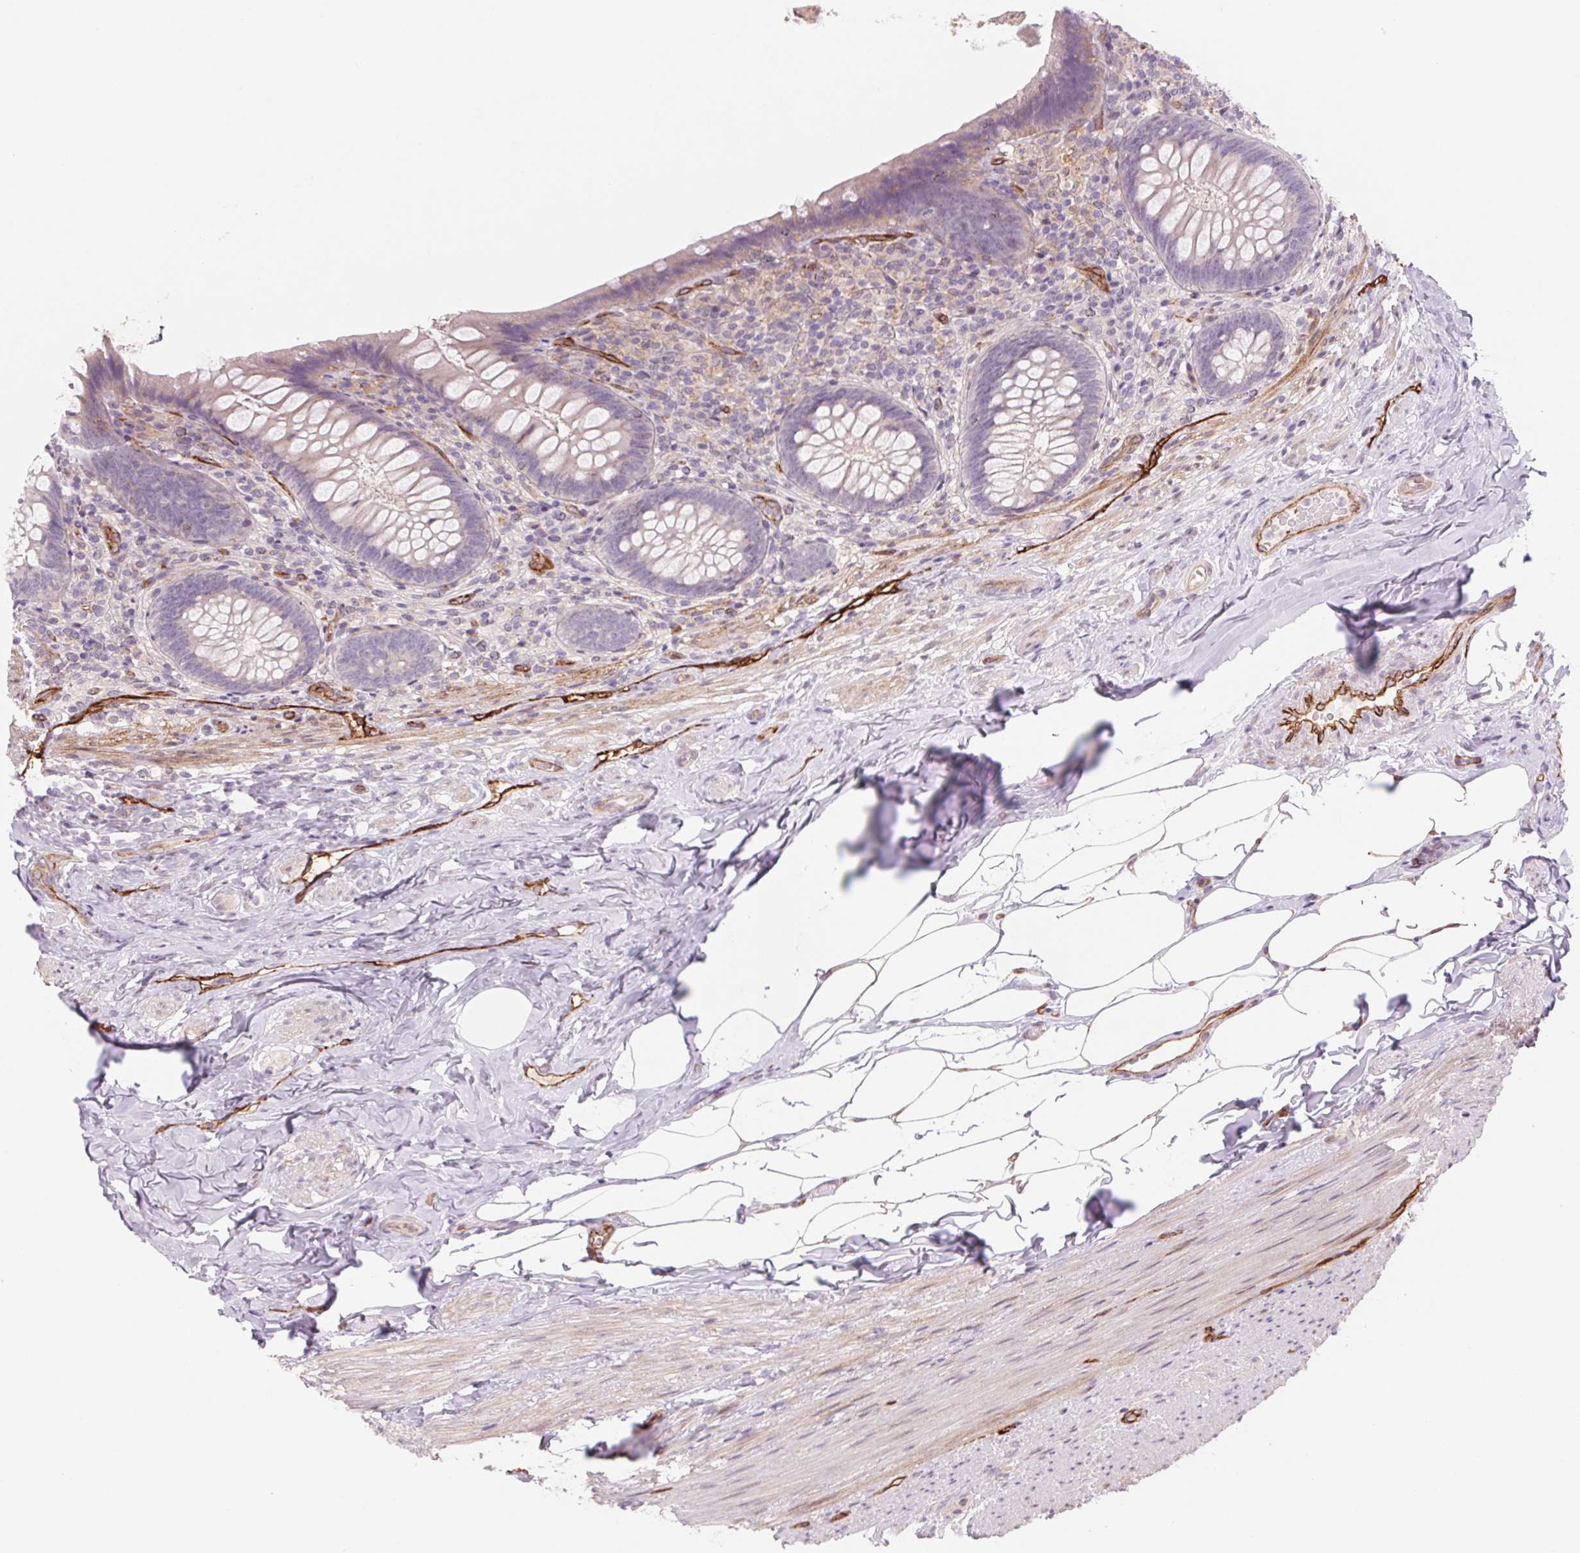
{"staining": {"intensity": "negative", "quantity": "none", "location": "none"}, "tissue": "appendix", "cell_type": "Glandular cells", "image_type": "normal", "snomed": [{"axis": "morphology", "description": "Normal tissue, NOS"}, {"axis": "topography", "description": "Appendix"}], "caption": "The immunohistochemistry image has no significant positivity in glandular cells of appendix. The staining is performed using DAB brown chromogen with nuclei counter-stained in using hematoxylin.", "gene": "MS4A13", "patient": {"sex": "male", "age": 47}}